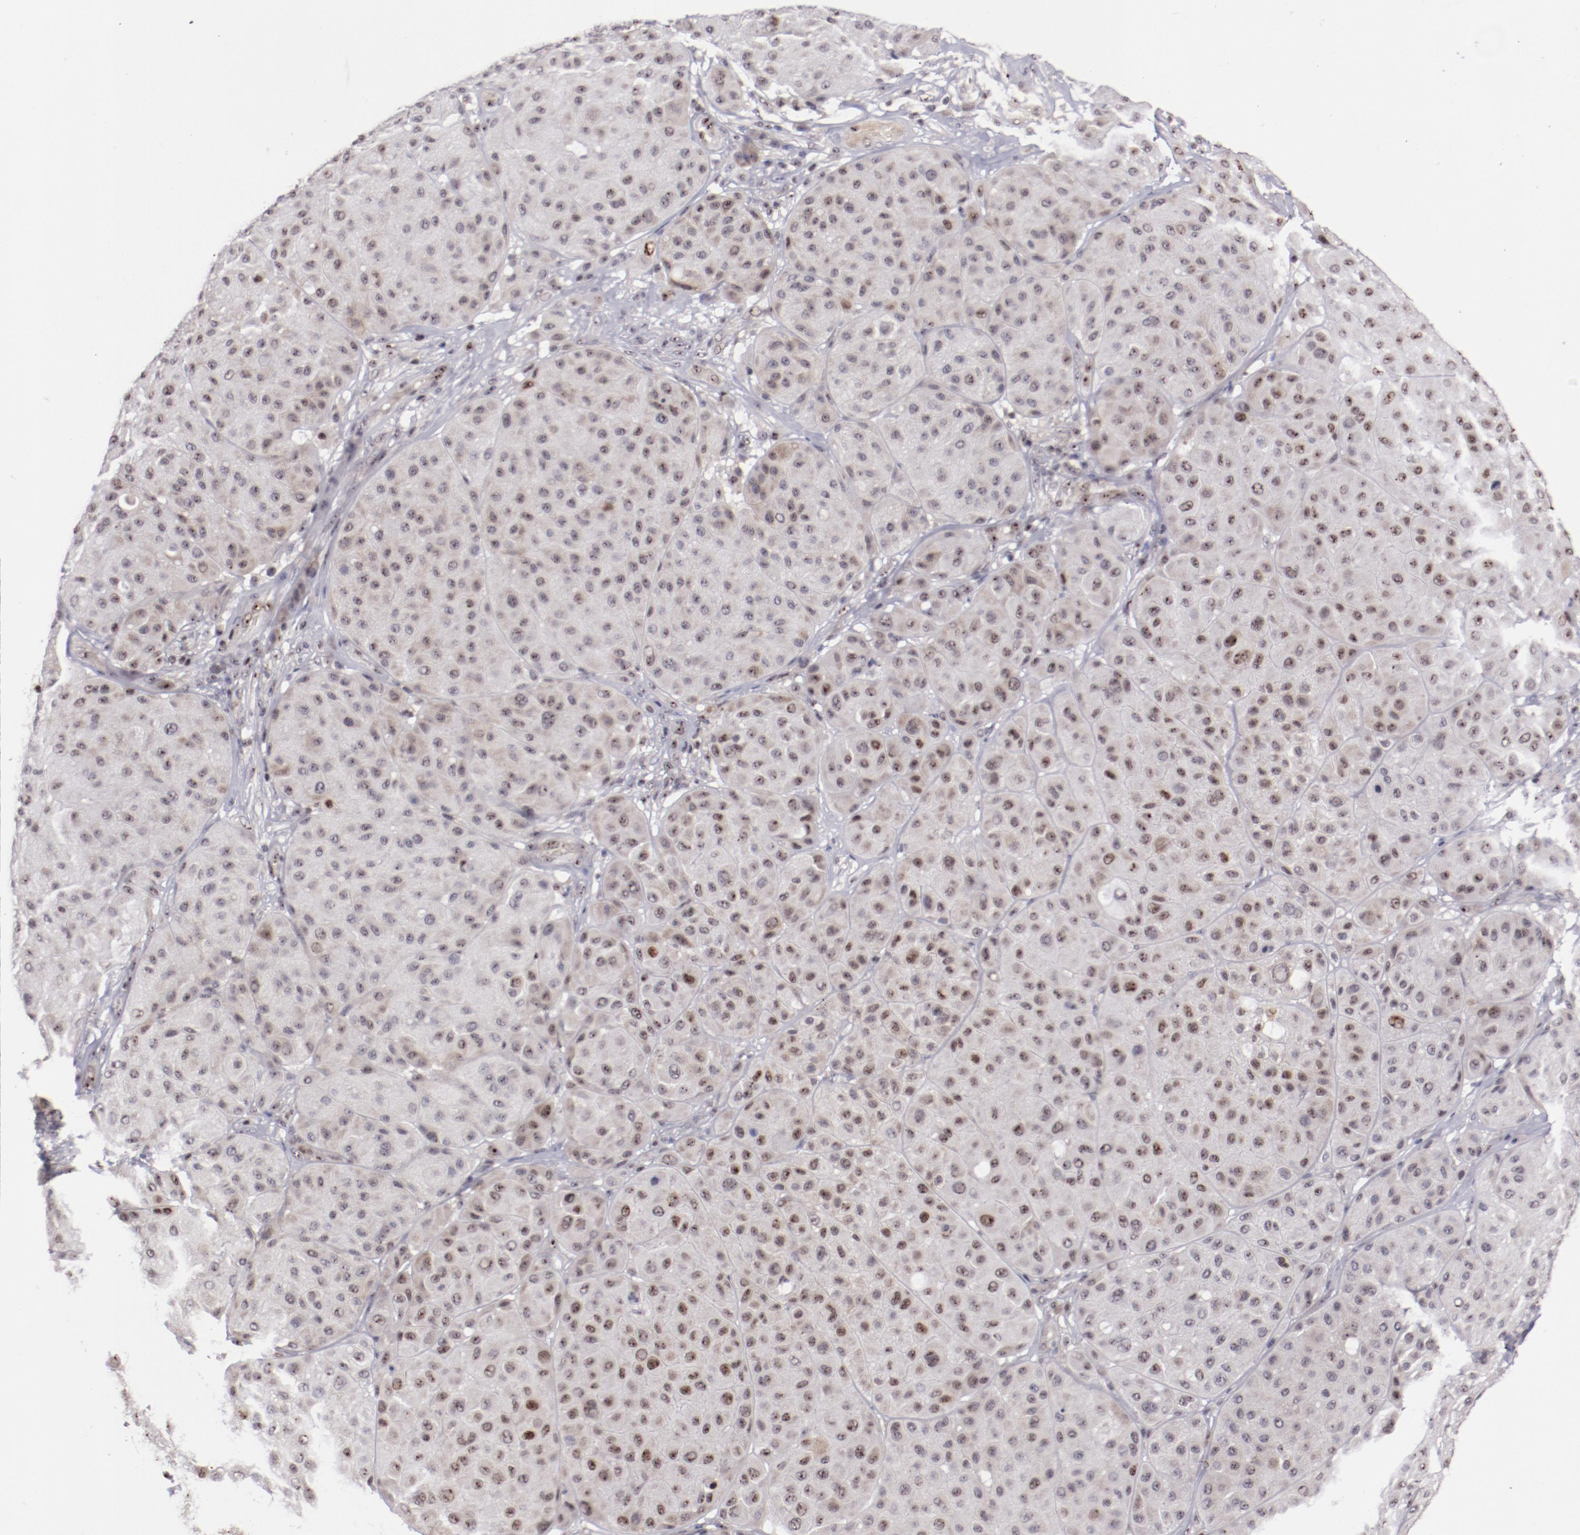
{"staining": {"intensity": "weak", "quantity": "<25%", "location": "nuclear"}, "tissue": "melanoma", "cell_type": "Tumor cells", "image_type": "cancer", "snomed": [{"axis": "morphology", "description": "Normal tissue, NOS"}, {"axis": "morphology", "description": "Malignant melanoma, Metastatic site"}, {"axis": "topography", "description": "Skin"}], "caption": "A photomicrograph of human malignant melanoma (metastatic site) is negative for staining in tumor cells. (Stains: DAB (3,3'-diaminobenzidine) immunohistochemistry (IHC) with hematoxylin counter stain, Microscopy: brightfield microscopy at high magnification).", "gene": "DDX24", "patient": {"sex": "male", "age": 41}}